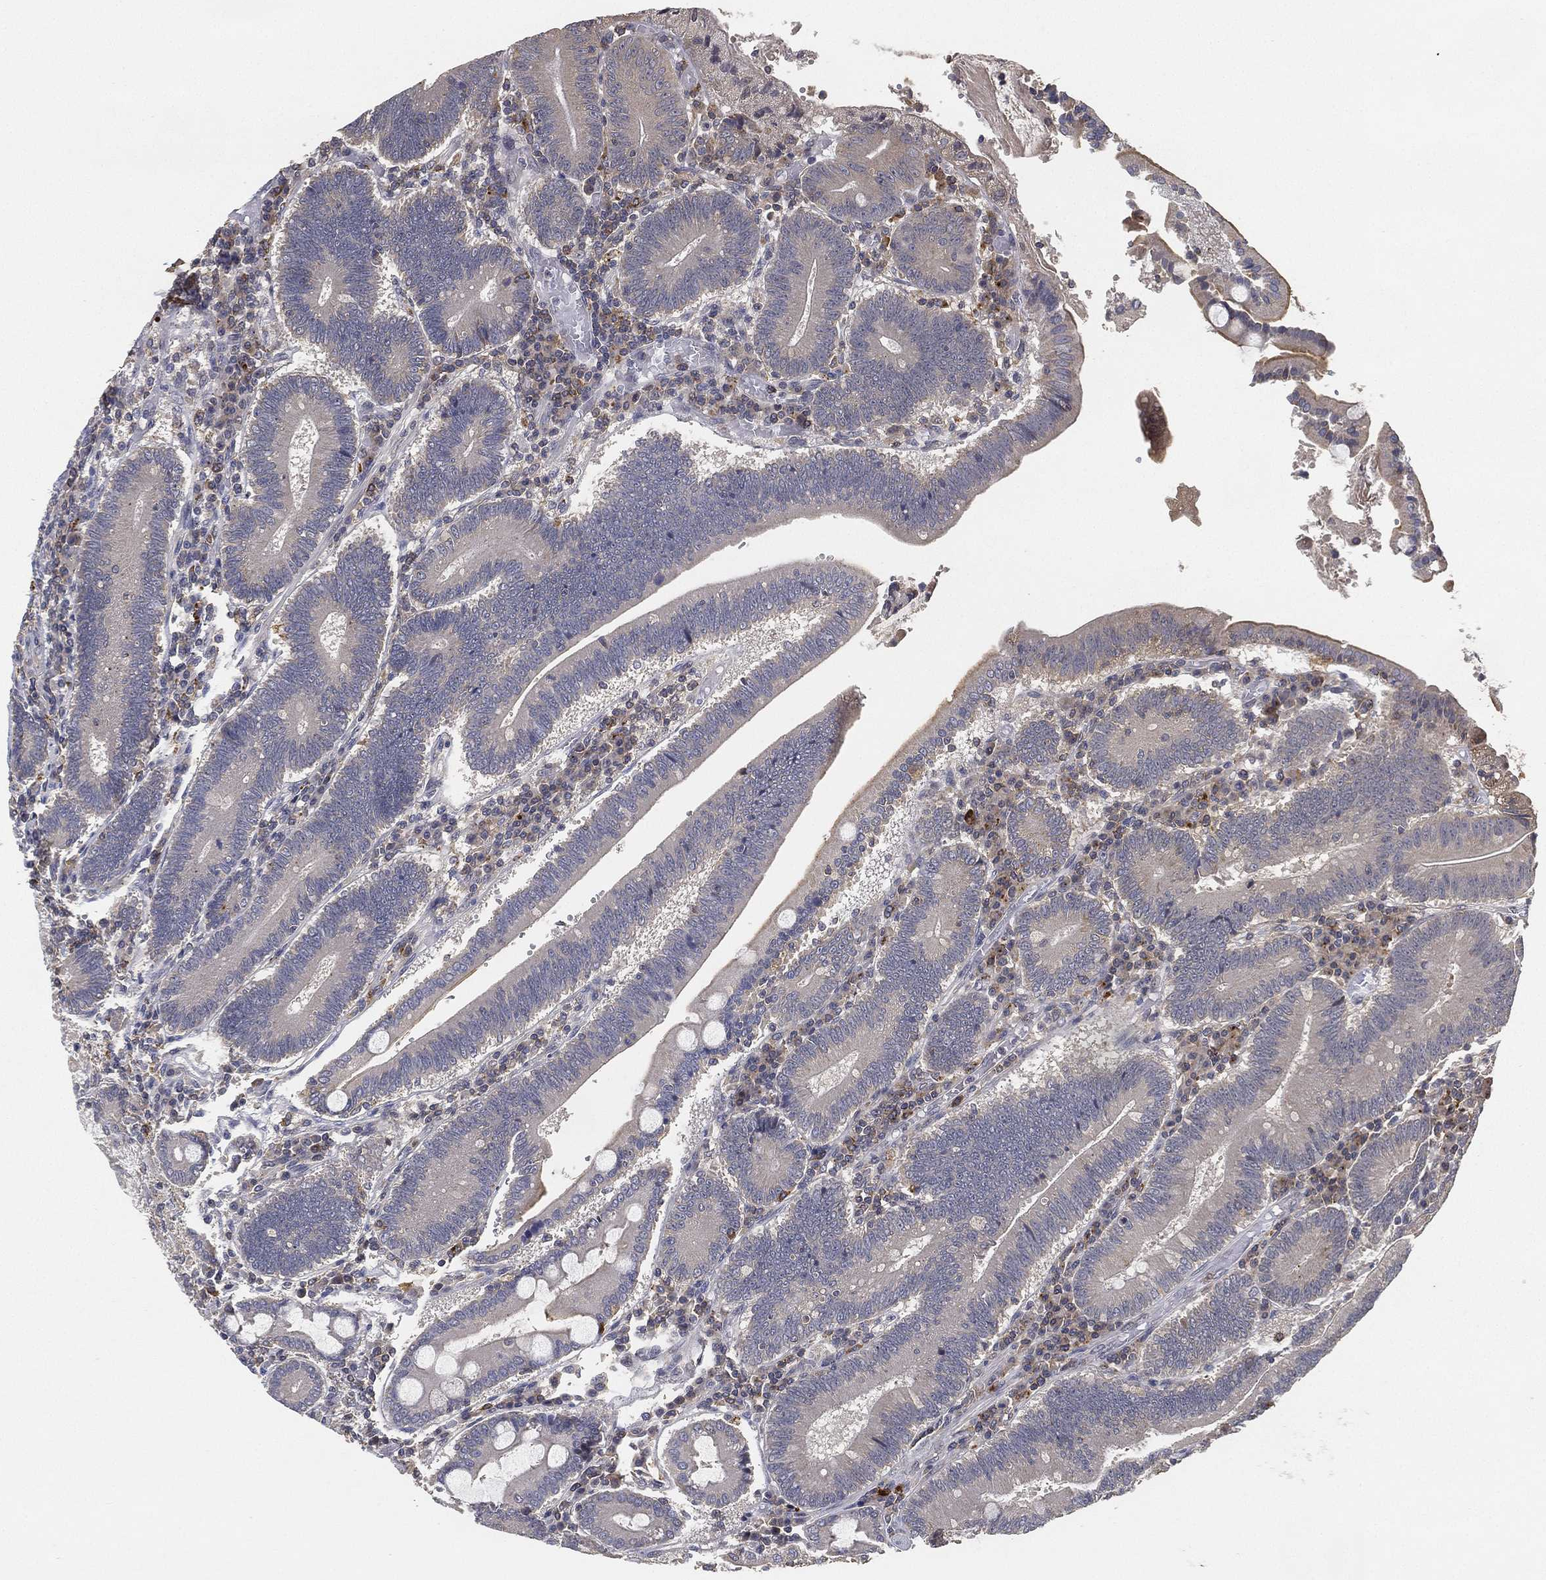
{"staining": {"intensity": "strong", "quantity": "<25%", "location": "cytoplasmic/membranous"}, "tissue": "duodenum", "cell_type": "Glandular cells", "image_type": "normal", "snomed": [{"axis": "morphology", "description": "Normal tissue, NOS"}, {"axis": "topography", "description": "Duodenum"}], "caption": "Duodenum stained with DAB immunohistochemistry shows medium levels of strong cytoplasmic/membranous positivity in about <25% of glandular cells.", "gene": "CFAP251", "patient": {"sex": "female", "age": 62}}